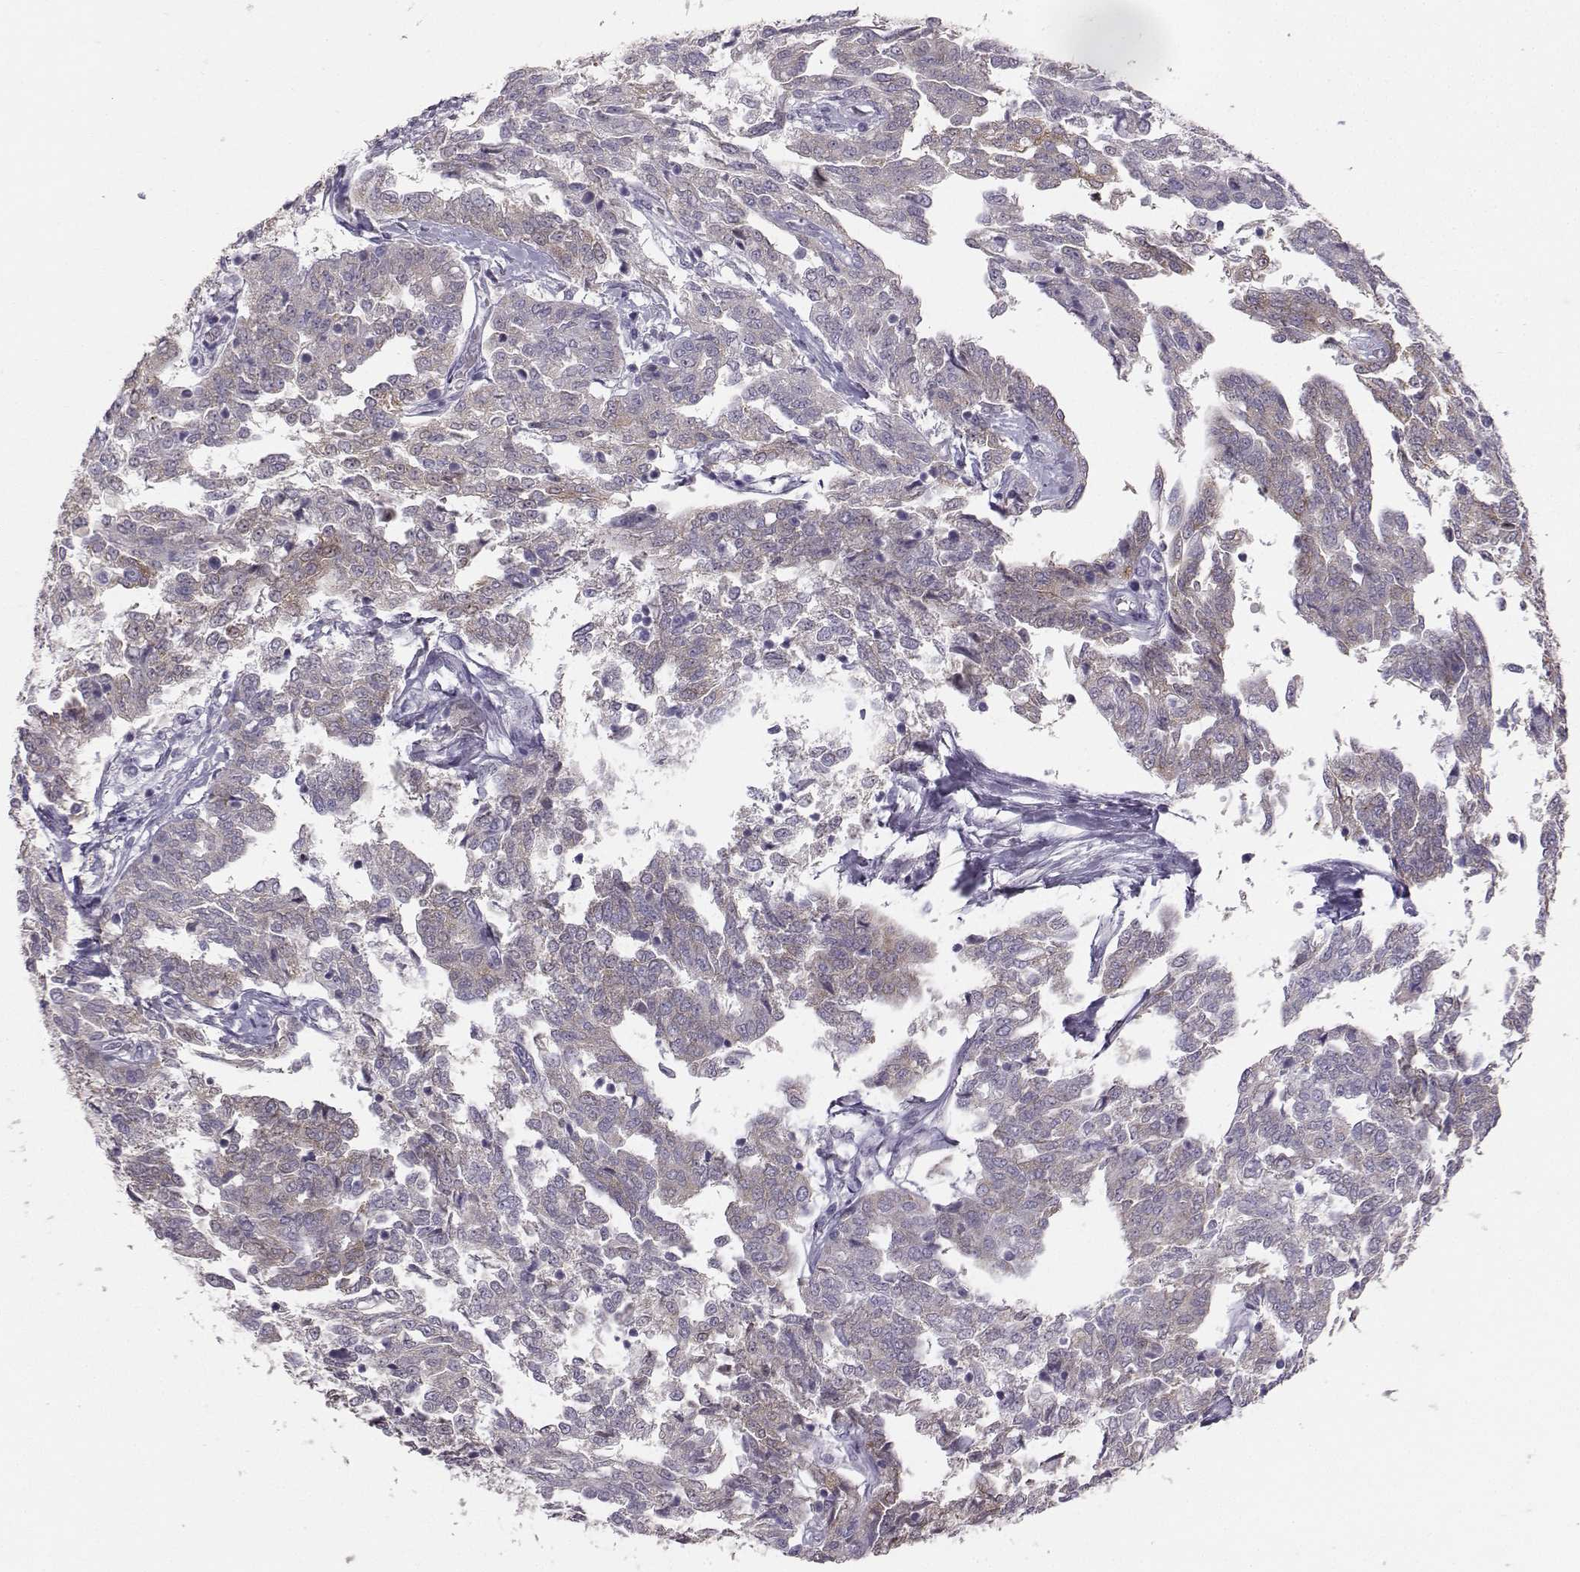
{"staining": {"intensity": "weak", "quantity": "25%-75%", "location": "cytoplasmic/membranous"}, "tissue": "ovarian cancer", "cell_type": "Tumor cells", "image_type": "cancer", "snomed": [{"axis": "morphology", "description": "Cystadenocarcinoma, serous, NOS"}, {"axis": "topography", "description": "Ovary"}], "caption": "Protein expression analysis of human ovarian cancer reveals weak cytoplasmic/membranous positivity in about 25%-75% of tumor cells. (DAB IHC, brown staining for protein, blue staining for nuclei).", "gene": "PKP2", "patient": {"sex": "female", "age": 67}}